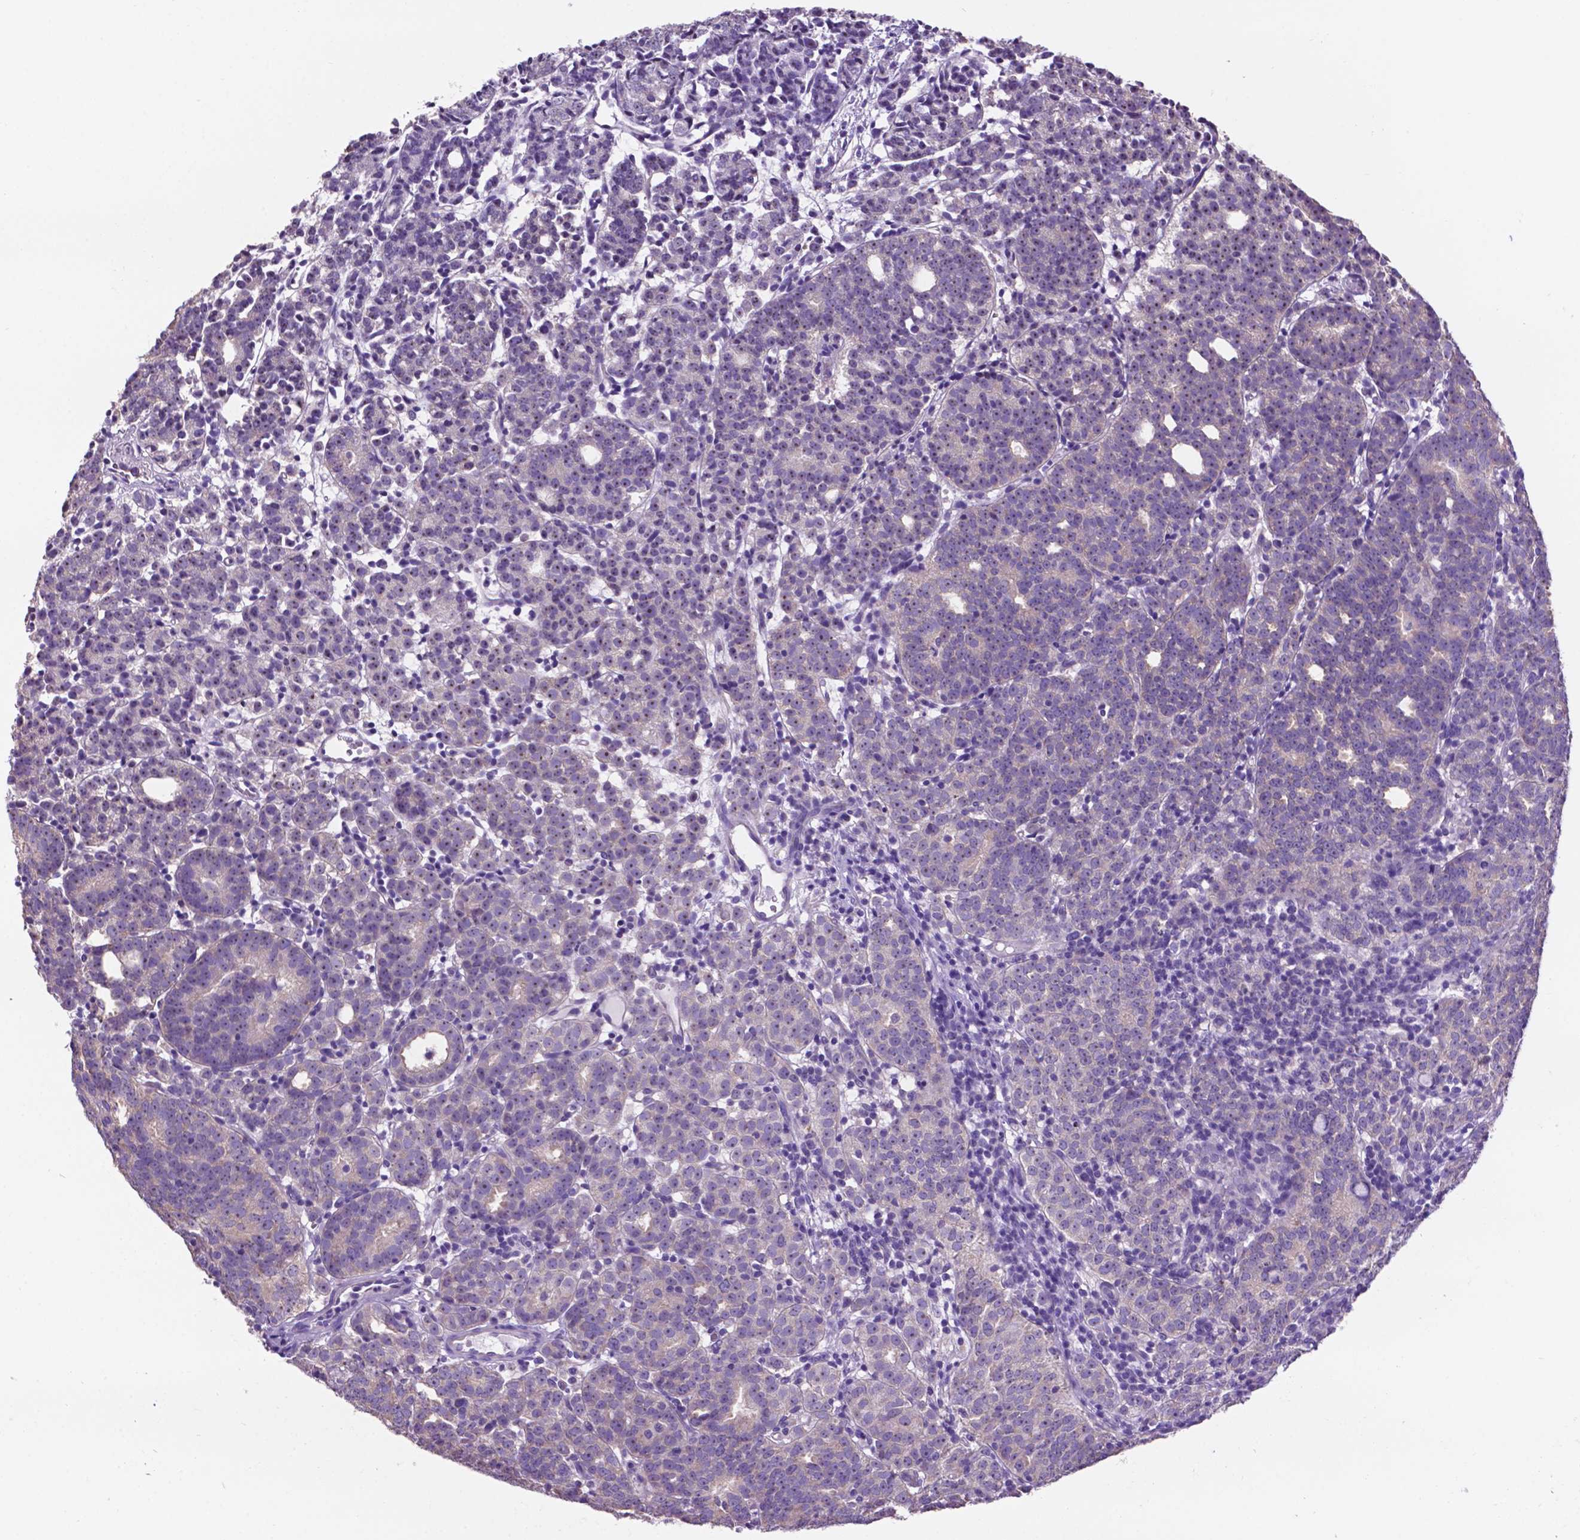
{"staining": {"intensity": "negative", "quantity": "none", "location": "none"}, "tissue": "prostate cancer", "cell_type": "Tumor cells", "image_type": "cancer", "snomed": [{"axis": "morphology", "description": "Adenocarcinoma, High grade"}, {"axis": "topography", "description": "Prostate"}], "caption": "Human high-grade adenocarcinoma (prostate) stained for a protein using immunohistochemistry reveals no staining in tumor cells.", "gene": "SPDYA", "patient": {"sex": "male", "age": 53}}